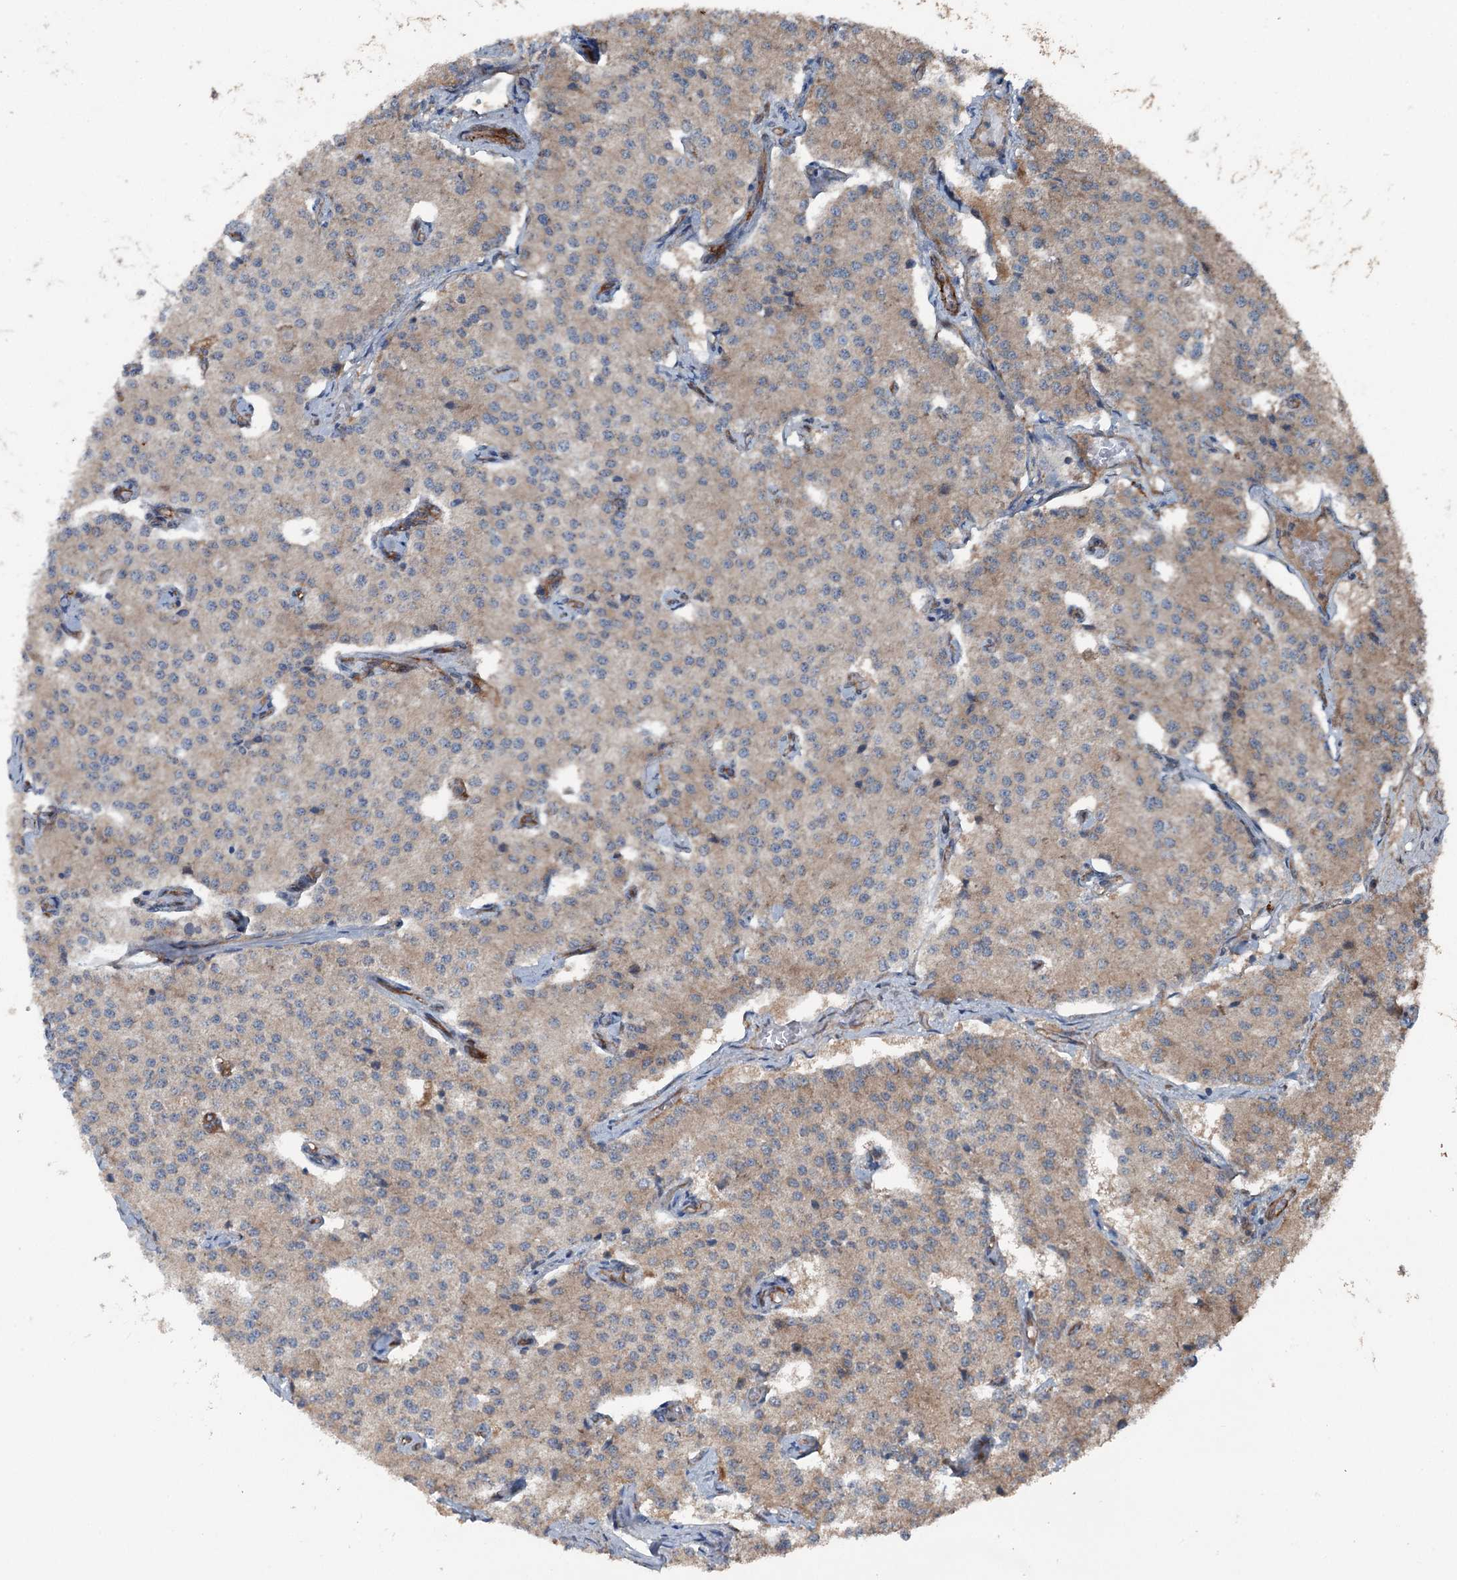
{"staining": {"intensity": "weak", "quantity": "25%-75%", "location": "cytoplasmic/membranous"}, "tissue": "carcinoid", "cell_type": "Tumor cells", "image_type": "cancer", "snomed": [{"axis": "morphology", "description": "Carcinoid, malignant, NOS"}, {"axis": "topography", "description": "Colon"}], "caption": "Immunohistochemical staining of human carcinoid exhibits weak cytoplasmic/membranous protein staining in about 25%-75% of tumor cells.", "gene": "RNF214", "patient": {"sex": "female", "age": 52}}